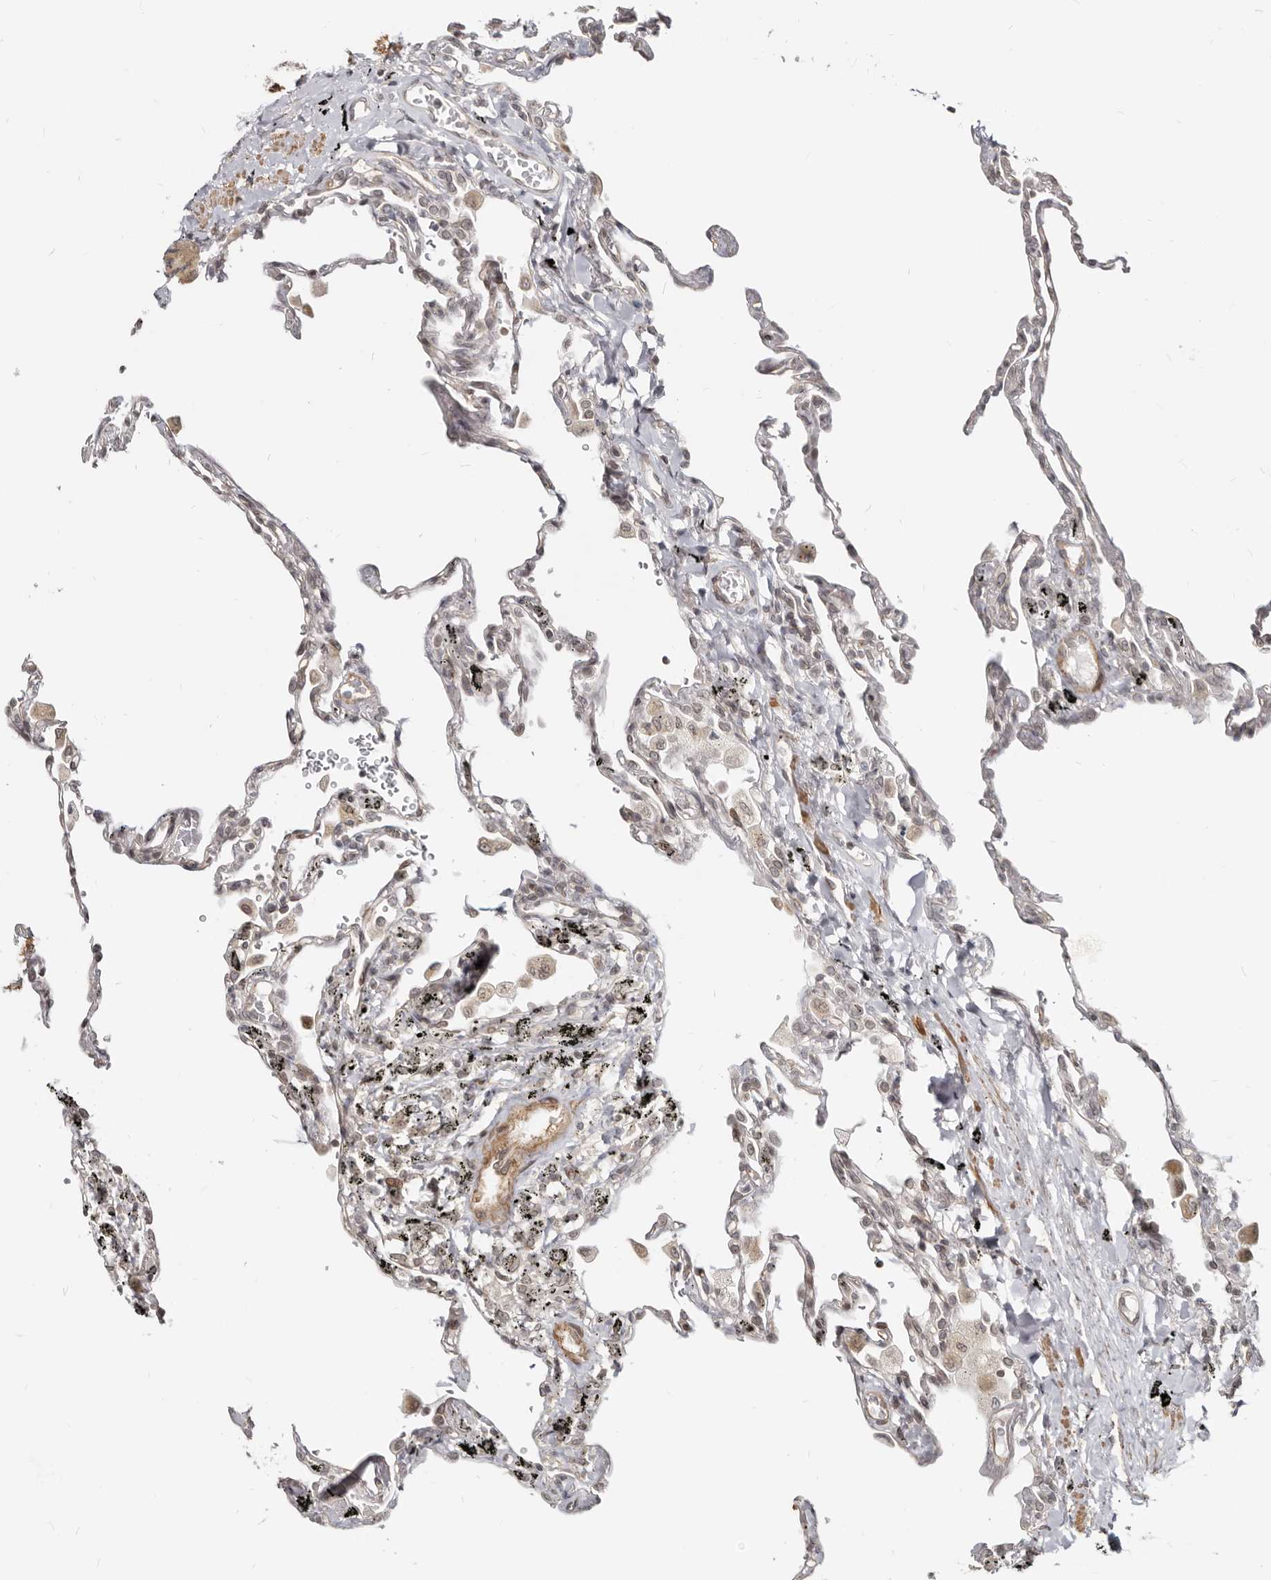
{"staining": {"intensity": "negative", "quantity": "none", "location": "none"}, "tissue": "lung", "cell_type": "Alveolar cells", "image_type": "normal", "snomed": [{"axis": "morphology", "description": "Normal tissue, NOS"}, {"axis": "topography", "description": "Lung"}], "caption": "DAB immunohistochemical staining of normal human lung reveals no significant staining in alveolar cells. (Immunohistochemistry (ihc), brightfield microscopy, high magnification).", "gene": "NUP153", "patient": {"sex": "male", "age": 59}}